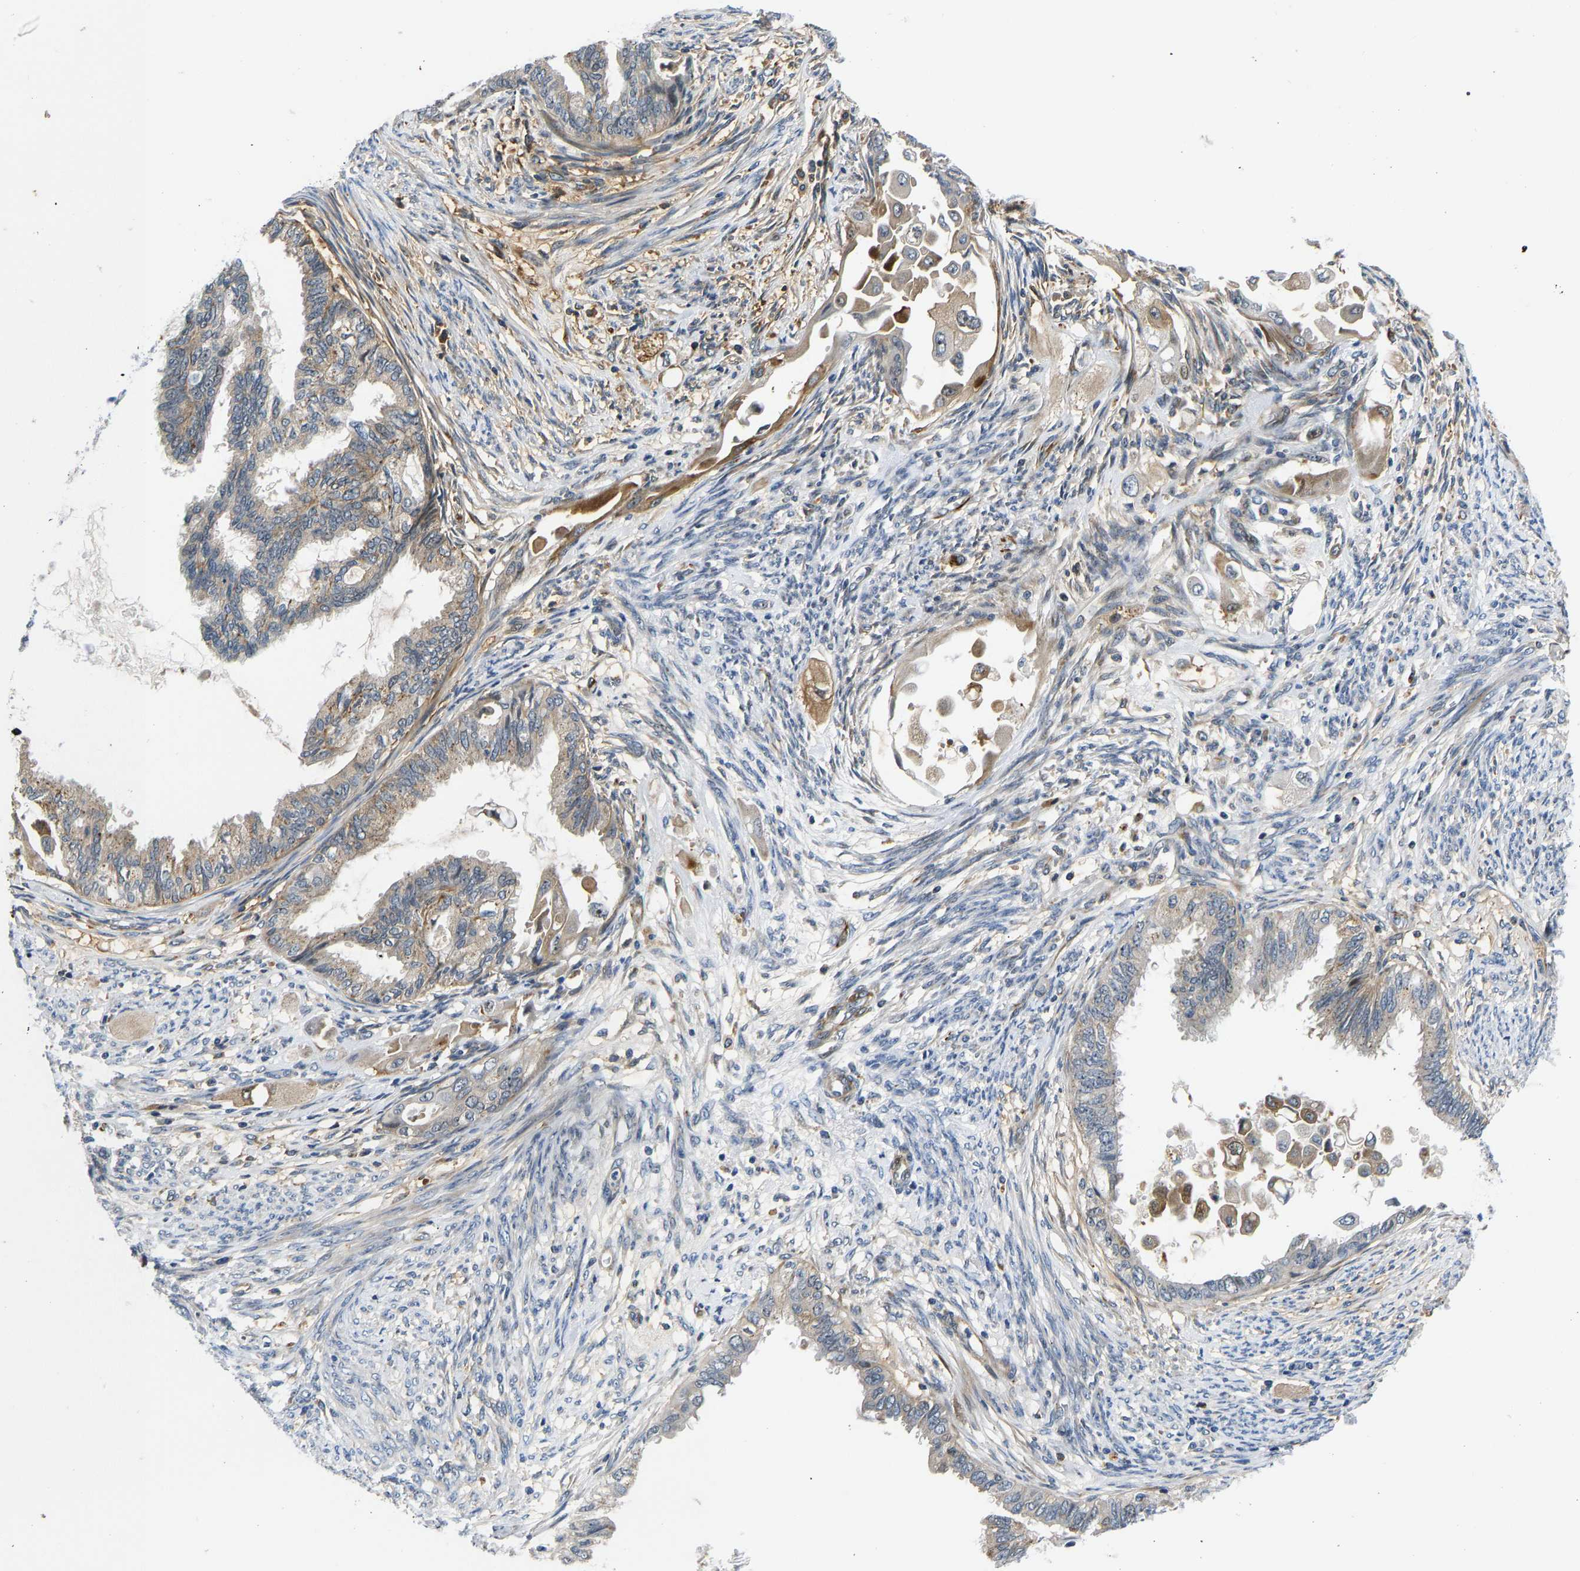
{"staining": {"intensity": "weak", "quantity": "<25%", "location": "cytoplasmic/membranous"}, "tissue": "cervical cancer", "cell_type": "Tumor cells", "image_type": "cancer", "snomed": [{"axis": "morphology", "description": "Normal tissue, NOS"}, {"axis": "morphology", "description": "Adenocarcinoma, NOS"}, {"axis": "topography", "description": "Cervix"}, {"axis": "topography", "description": "Endometrium"}], "caption": "Cervical cancer (adenocarcinoma) was stained to show a protein in brown. There is no significant positivity in tumor cells.", "gene": "RESF1", "patient": {"sex": "female", "age": 86}}